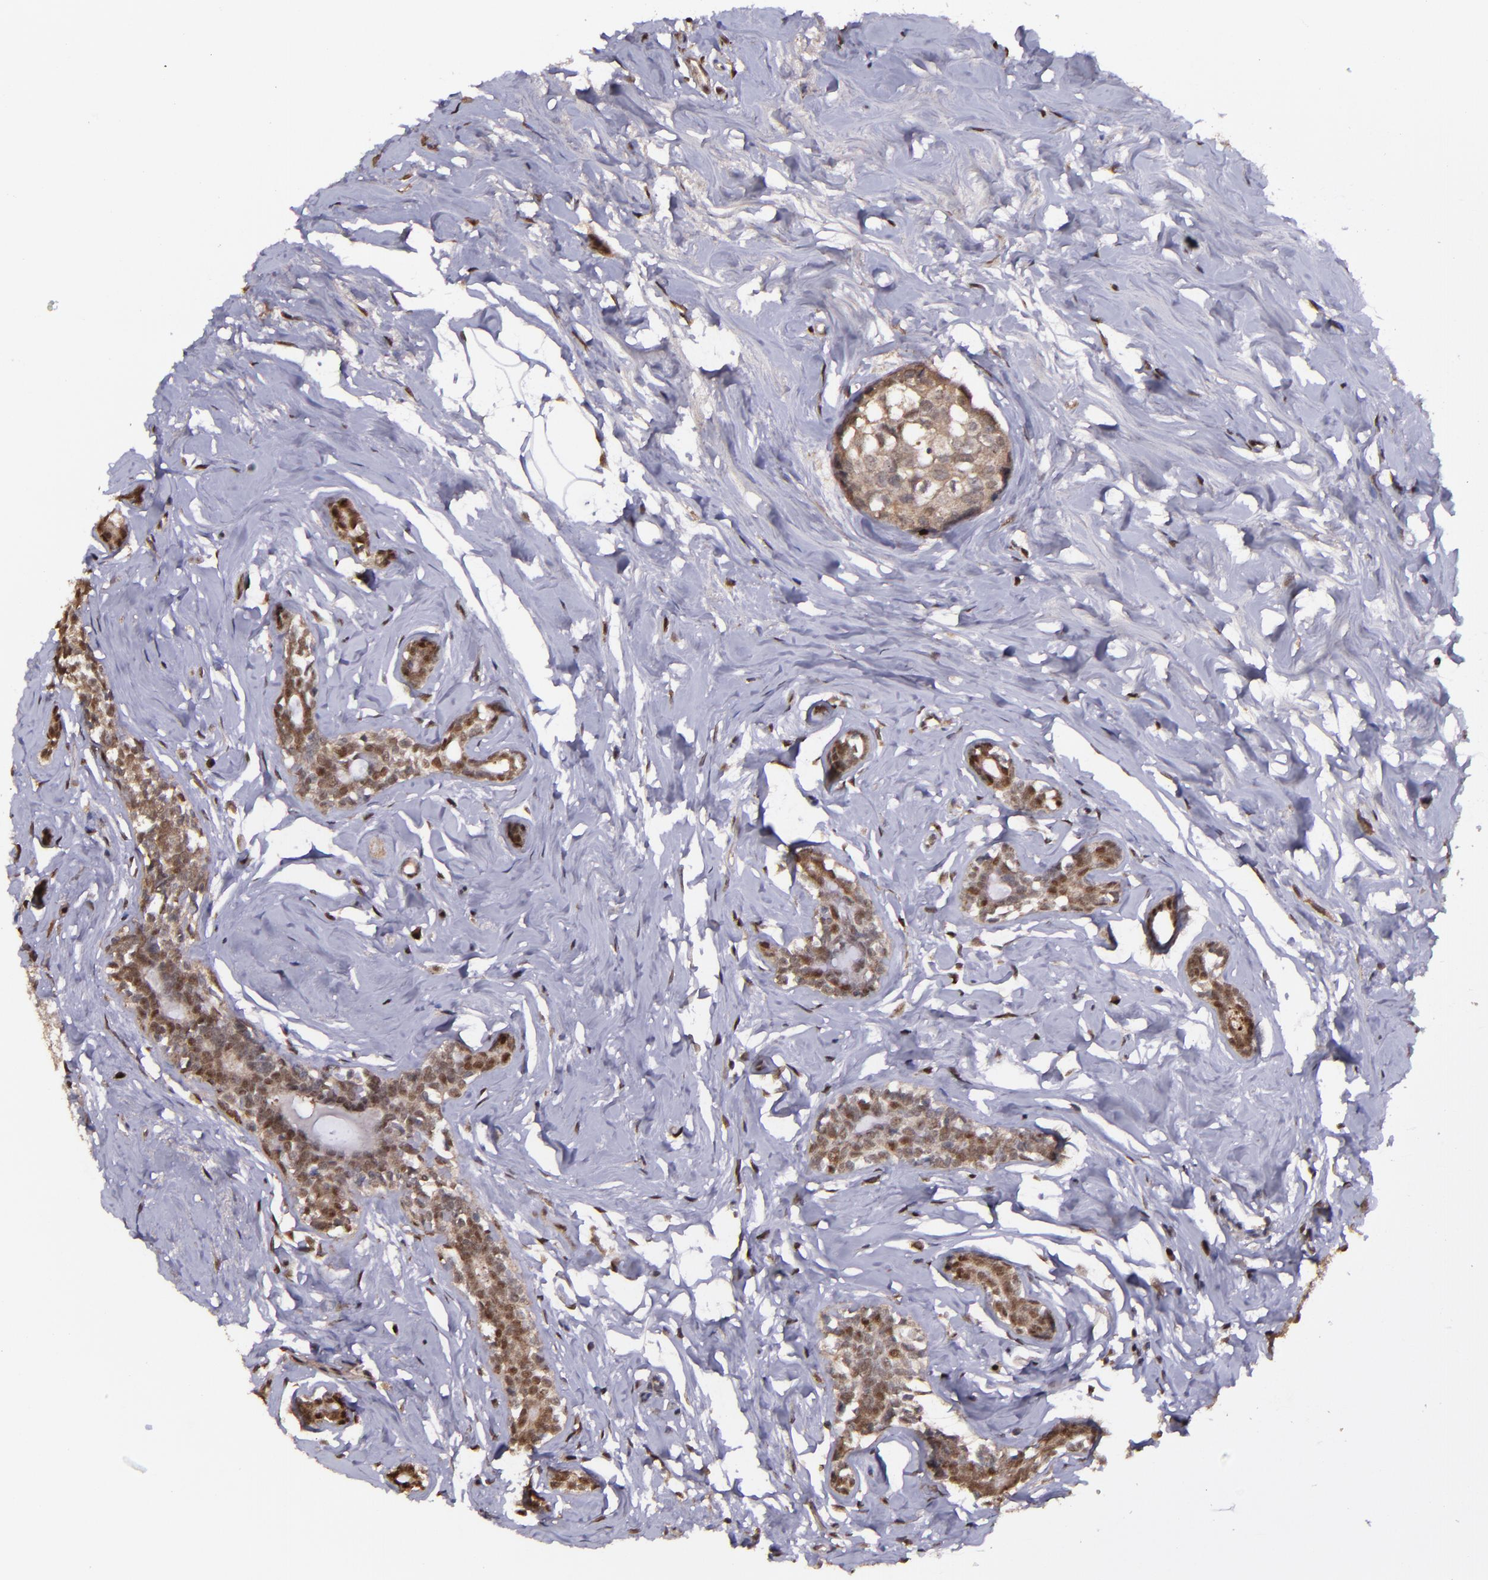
{"staining": {"intensity": "moderate", "quantity": "25%-75%", "location": "cytoplasmic/membranous,nuclear"}, "tissue": "breast cancer", "cell_type": "Tumor cells", "image_type": "cancer", "snomed": [{"axis": "morphology", "description": "Normal tissue, NOS"}, {"axis": "morphology", "description": "Duct carcinoma"}, {"axis": "topography", "description": "Breast"}], "caption": "IHC histopathology image of neoplastic tissue: human infiltrating ductal carcinoma (breast) stained using IHC reveals medium levels of moderate protein expression localized specifically in the cytoplasmic/membranous and nuclear of tumor cells, appearing as a cytoplasmic/membranous and nuclear brown color.", "gene": "SERPINF2", "patient": {"sex": "female", "age": 50}}